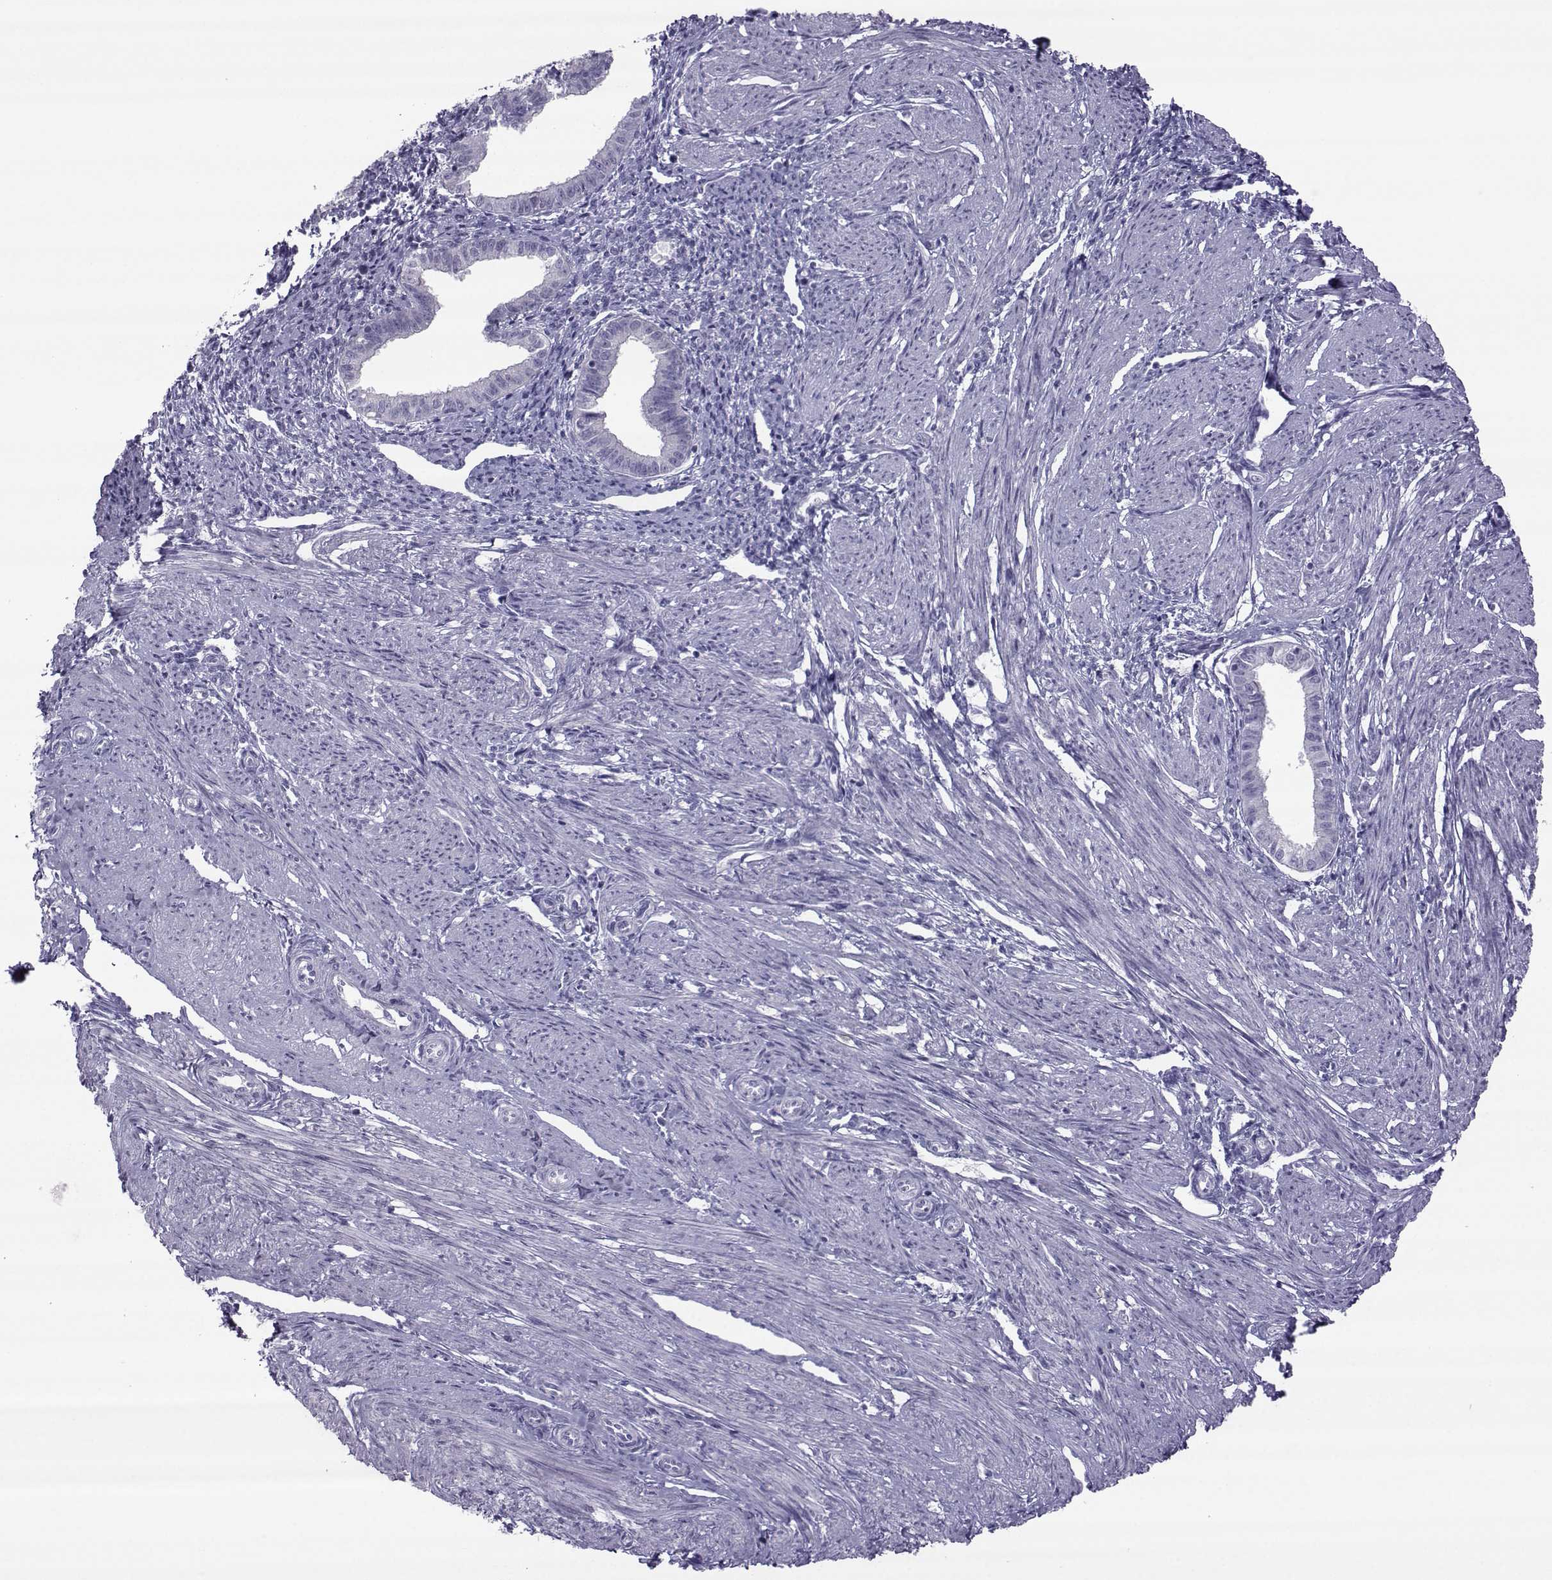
{"staining": {"intensity": "negative", "quantity": "none", "location": "none"}, "tissue": "endometrium", "cell_type": "Cells in endometrial stroma", "image_type": "normal", "snomed": [{"axis": "morphology", "description": "Normal tissue, NOS"}, {"axis": "topography", "description": "Endometrium"}], "caption": "Immunohistochemical staining of benign human endometrium reveals no significant positivity in cells in endometrial stroma.", "gene": "ARMC2", "patient": {"sex": "female", "age": 37}}